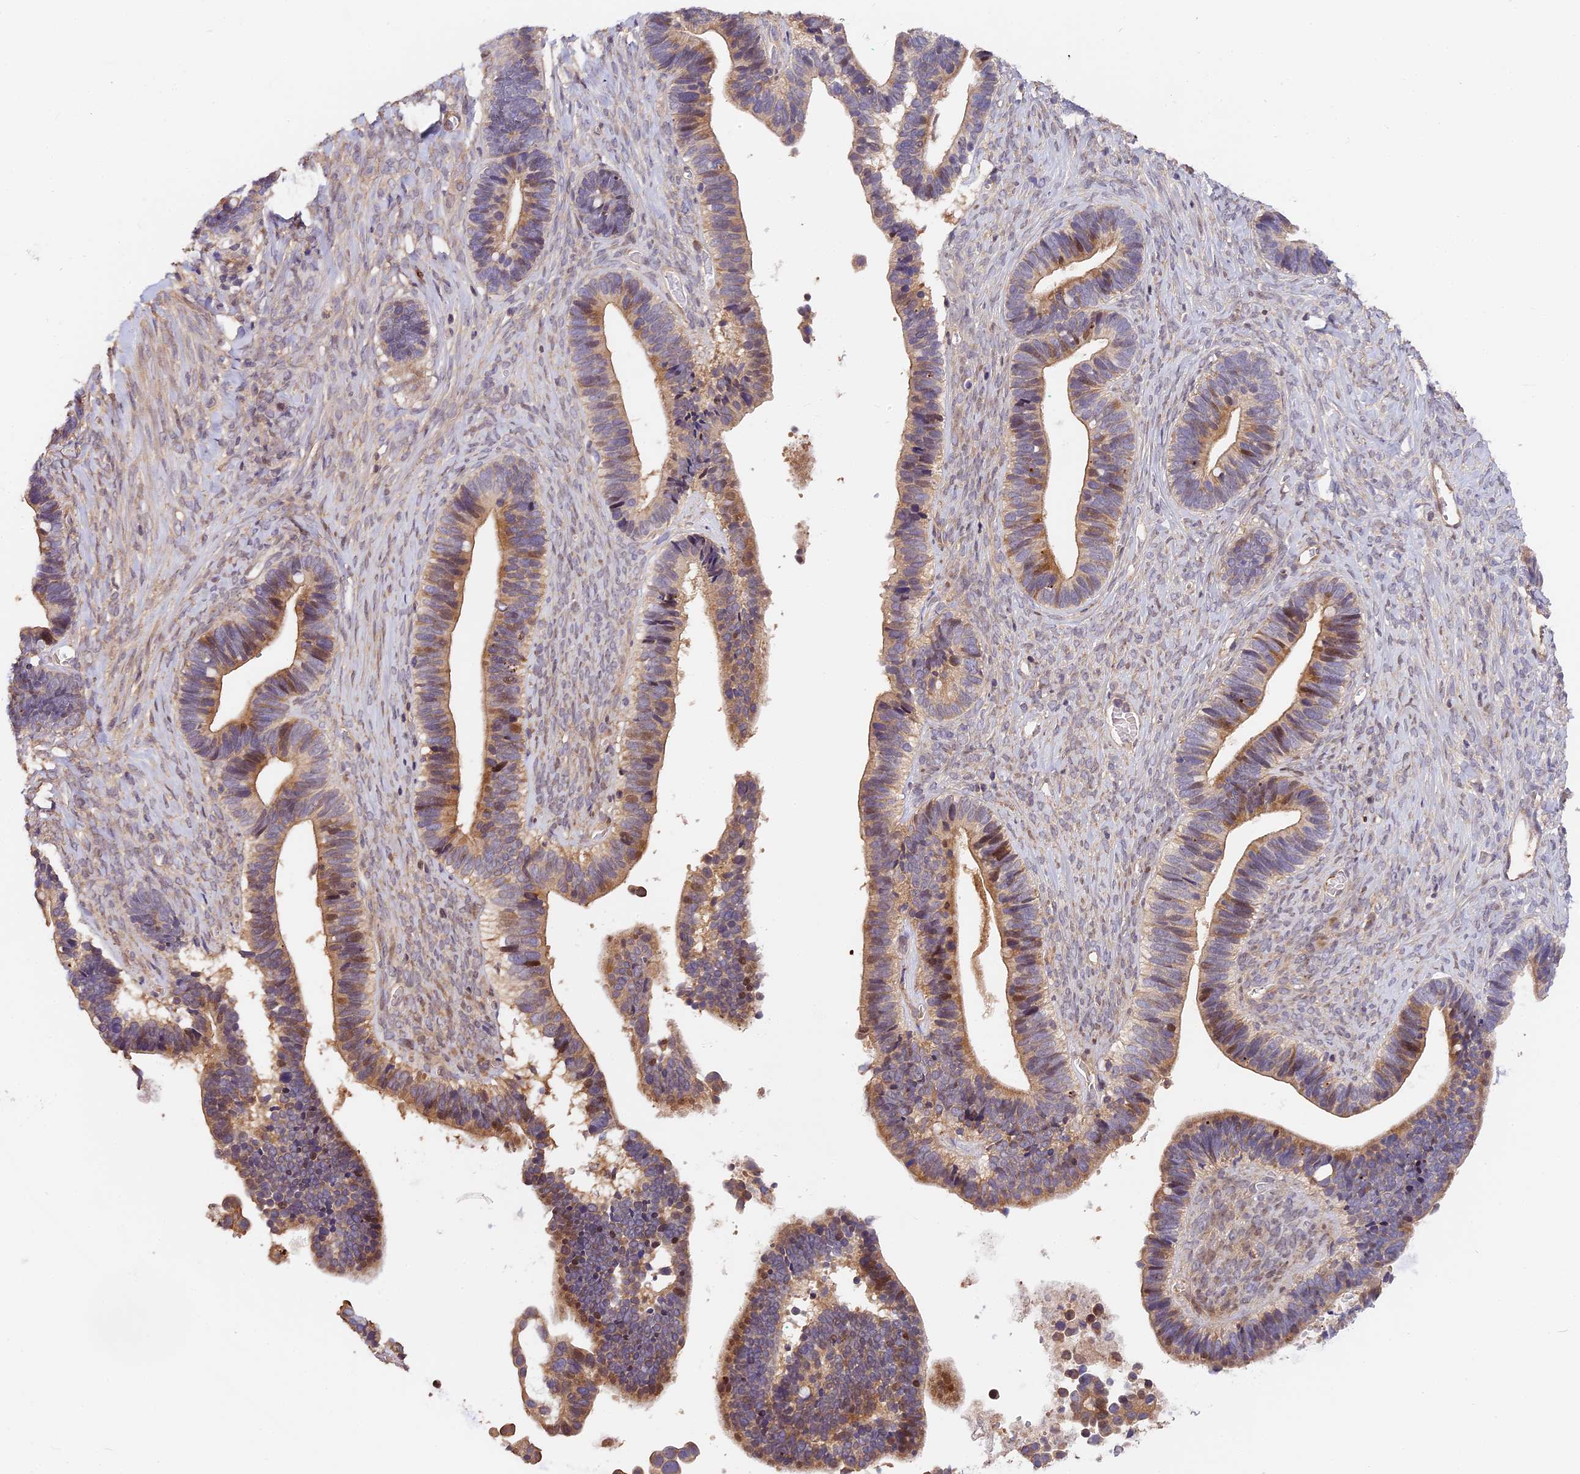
{"staining": {"intensity": "moderate", "quantity": "25%-75%", "location": "cytoplasmic/membranous,nuclear"}, "tissue": "ovarian cancer", "cell_type": "Tumor cells", "image_type": "cancer", "snomed": [{"axis": "morphology", "description": "Cystadenocarcinoma, serous, NOS"}, {"axis": "topography", "description": "Ovary"}], "caption": "Moderate cytoplasmic/membranous and nuclear positivity for a protein is identified in approximately 25%-75% of tumor cells of serous cystadenocarcinoma (ovarian) using immunohistochemistry.", "gene": "ARHGAP17", "patient": {"sex": "female", "age": 56}}